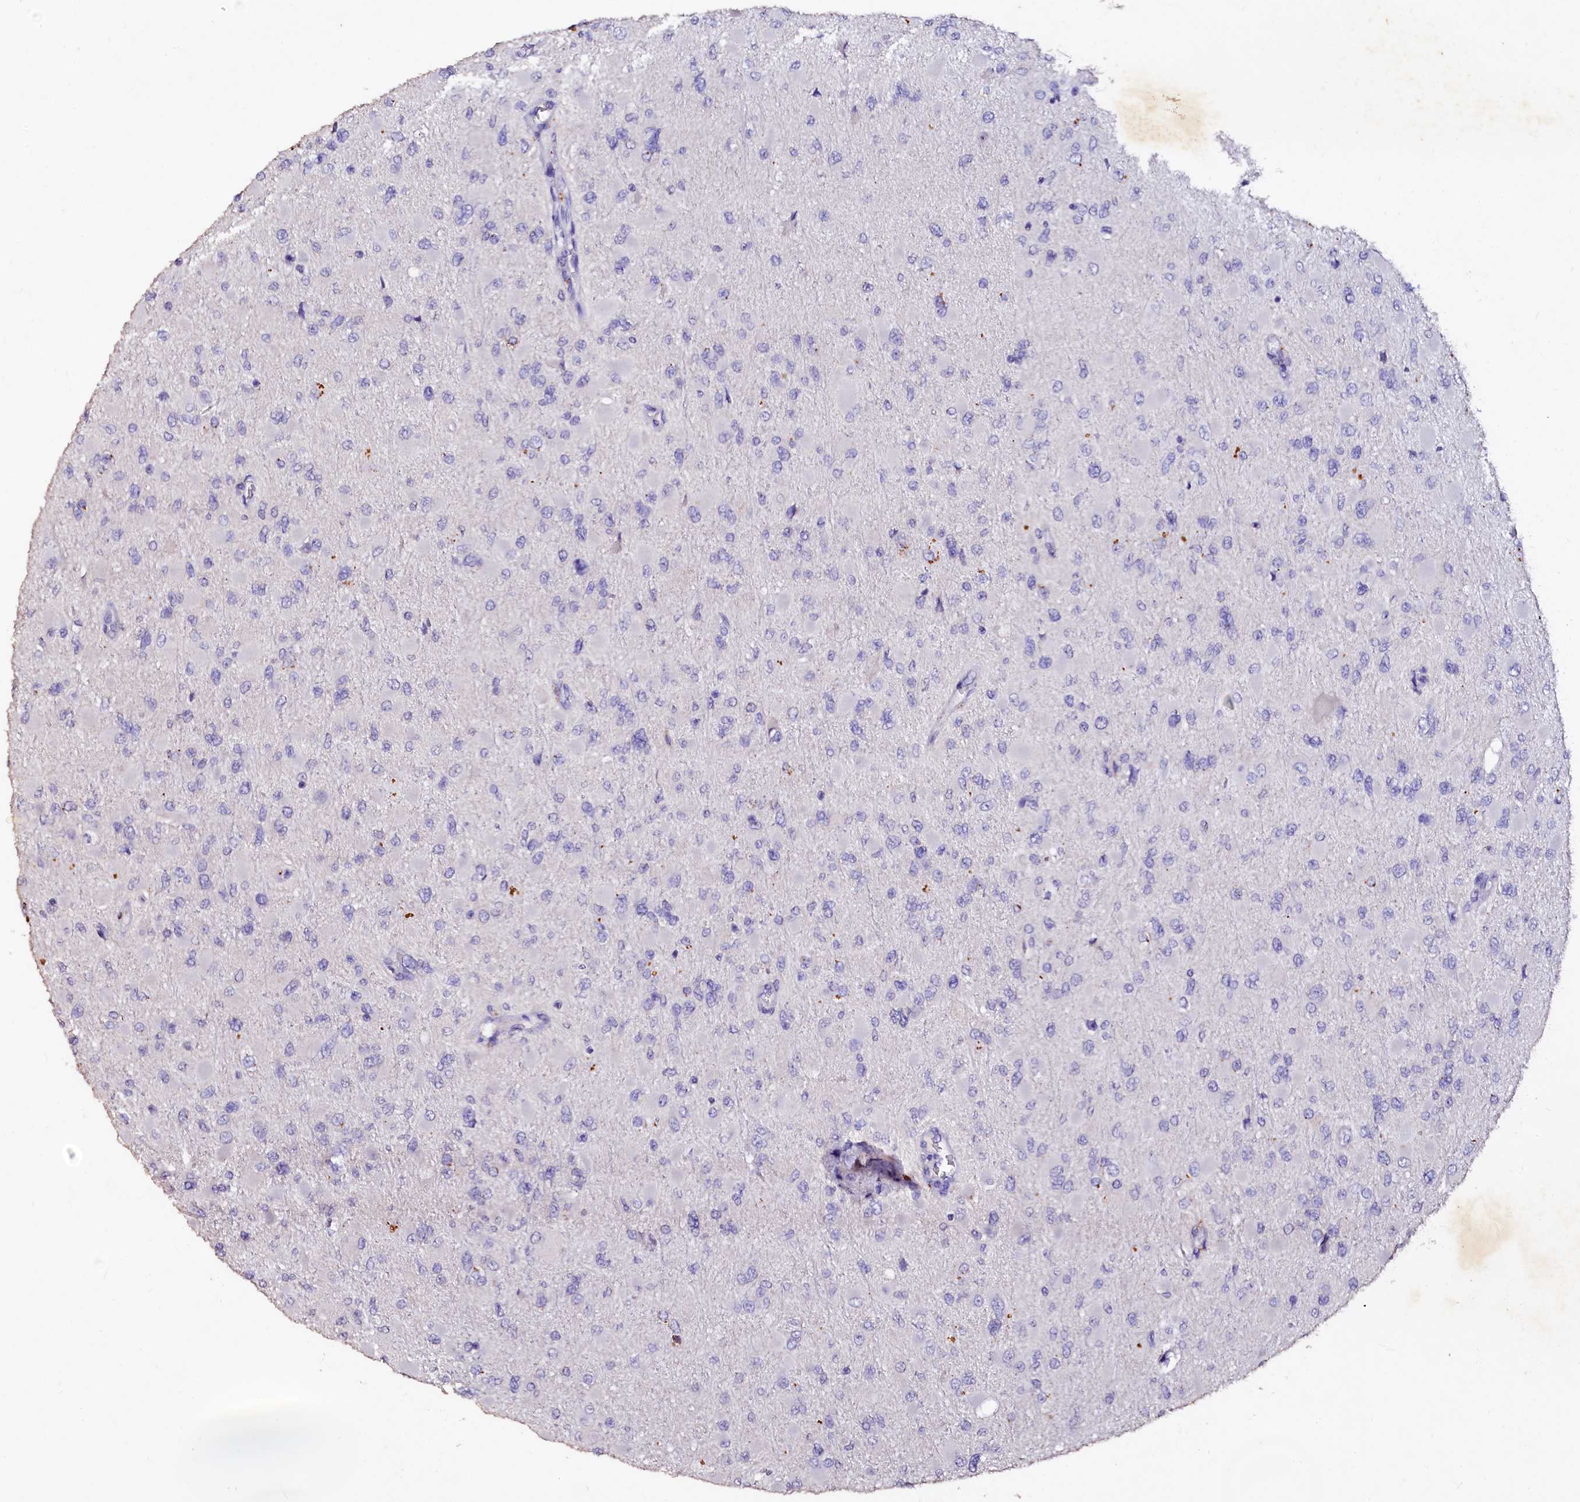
{"staining": {"intensity": "negative", "quantity": "none", "location": "none"}, "tissue": "glioma", "cell_type": "Tumor cells", "image_type": "cancer", "snomed": [{"axis": "morphology", "description": "Glioma, malignant, High grade"}, {"axis": "topography", "description": "Cerebral cortex"}], "caption": "DAB (3,3'-diaminobenzidine) immunohistochemical staining of human malignant high-grade glioma reveals no significant positivity in tumor cells.", "gene": "VPS36", "patient": {"sex": "female", "age": 36}}